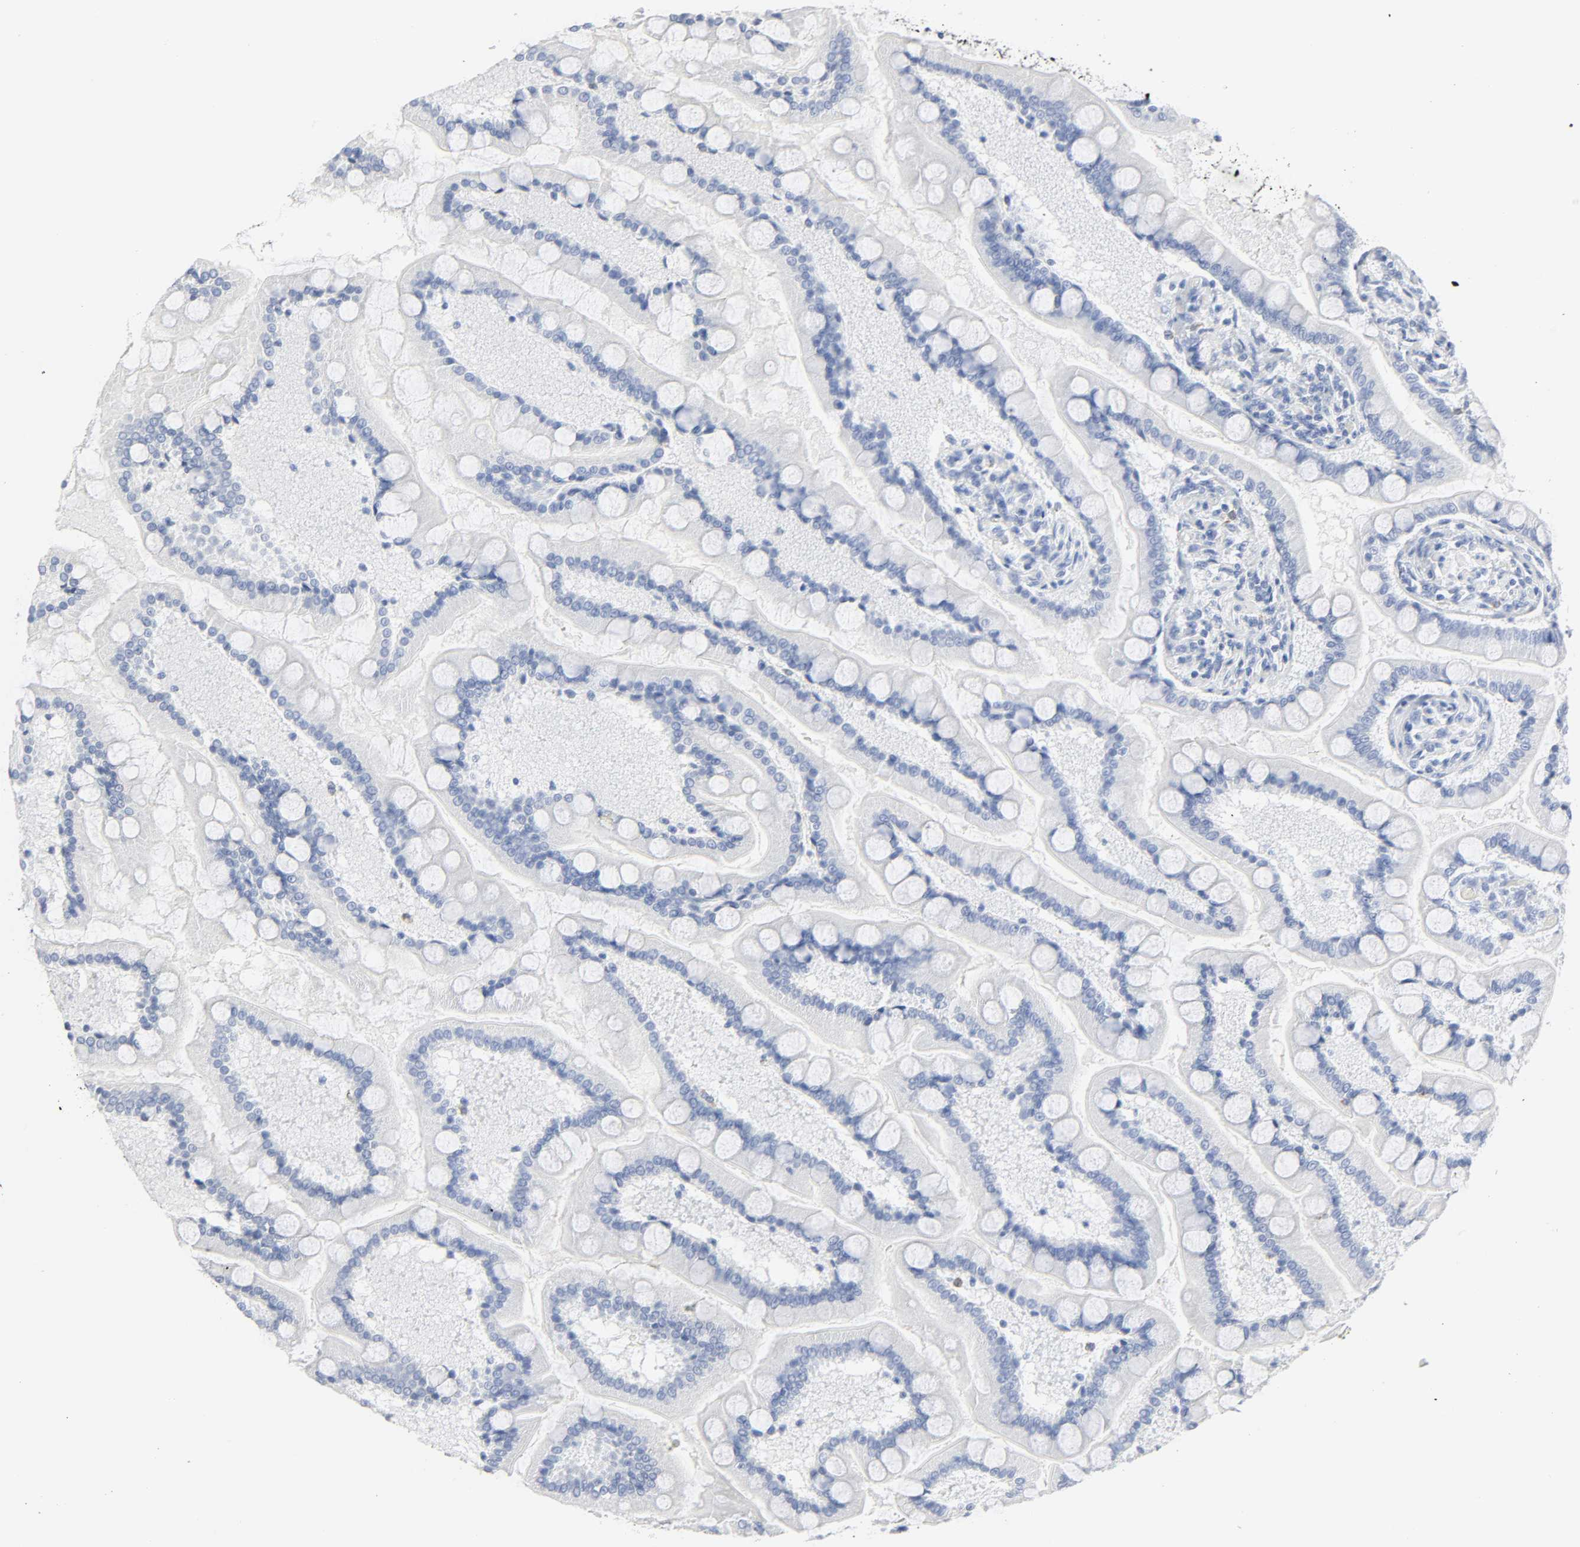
{"staining": {"intensity": "negative", "quantity": "none", "location": "none"}, "tissue": "small intestine", "cell_type": "Glandular cells", "image_type": "normal", "snomed": [{"axis": "morphology", "description": "Normal tissue, NOS"}, {"axis": "topography", "description": "Small intestine"}], "caption": "This histopathology image is of normal small intestine stained with immunohistochemistry to label a protein in brown with the nuclei are counter-stained blue. There is no positivity in glandular cells.", "gene": "ACP3", "patient": {"sex": "male", "age": 41}}